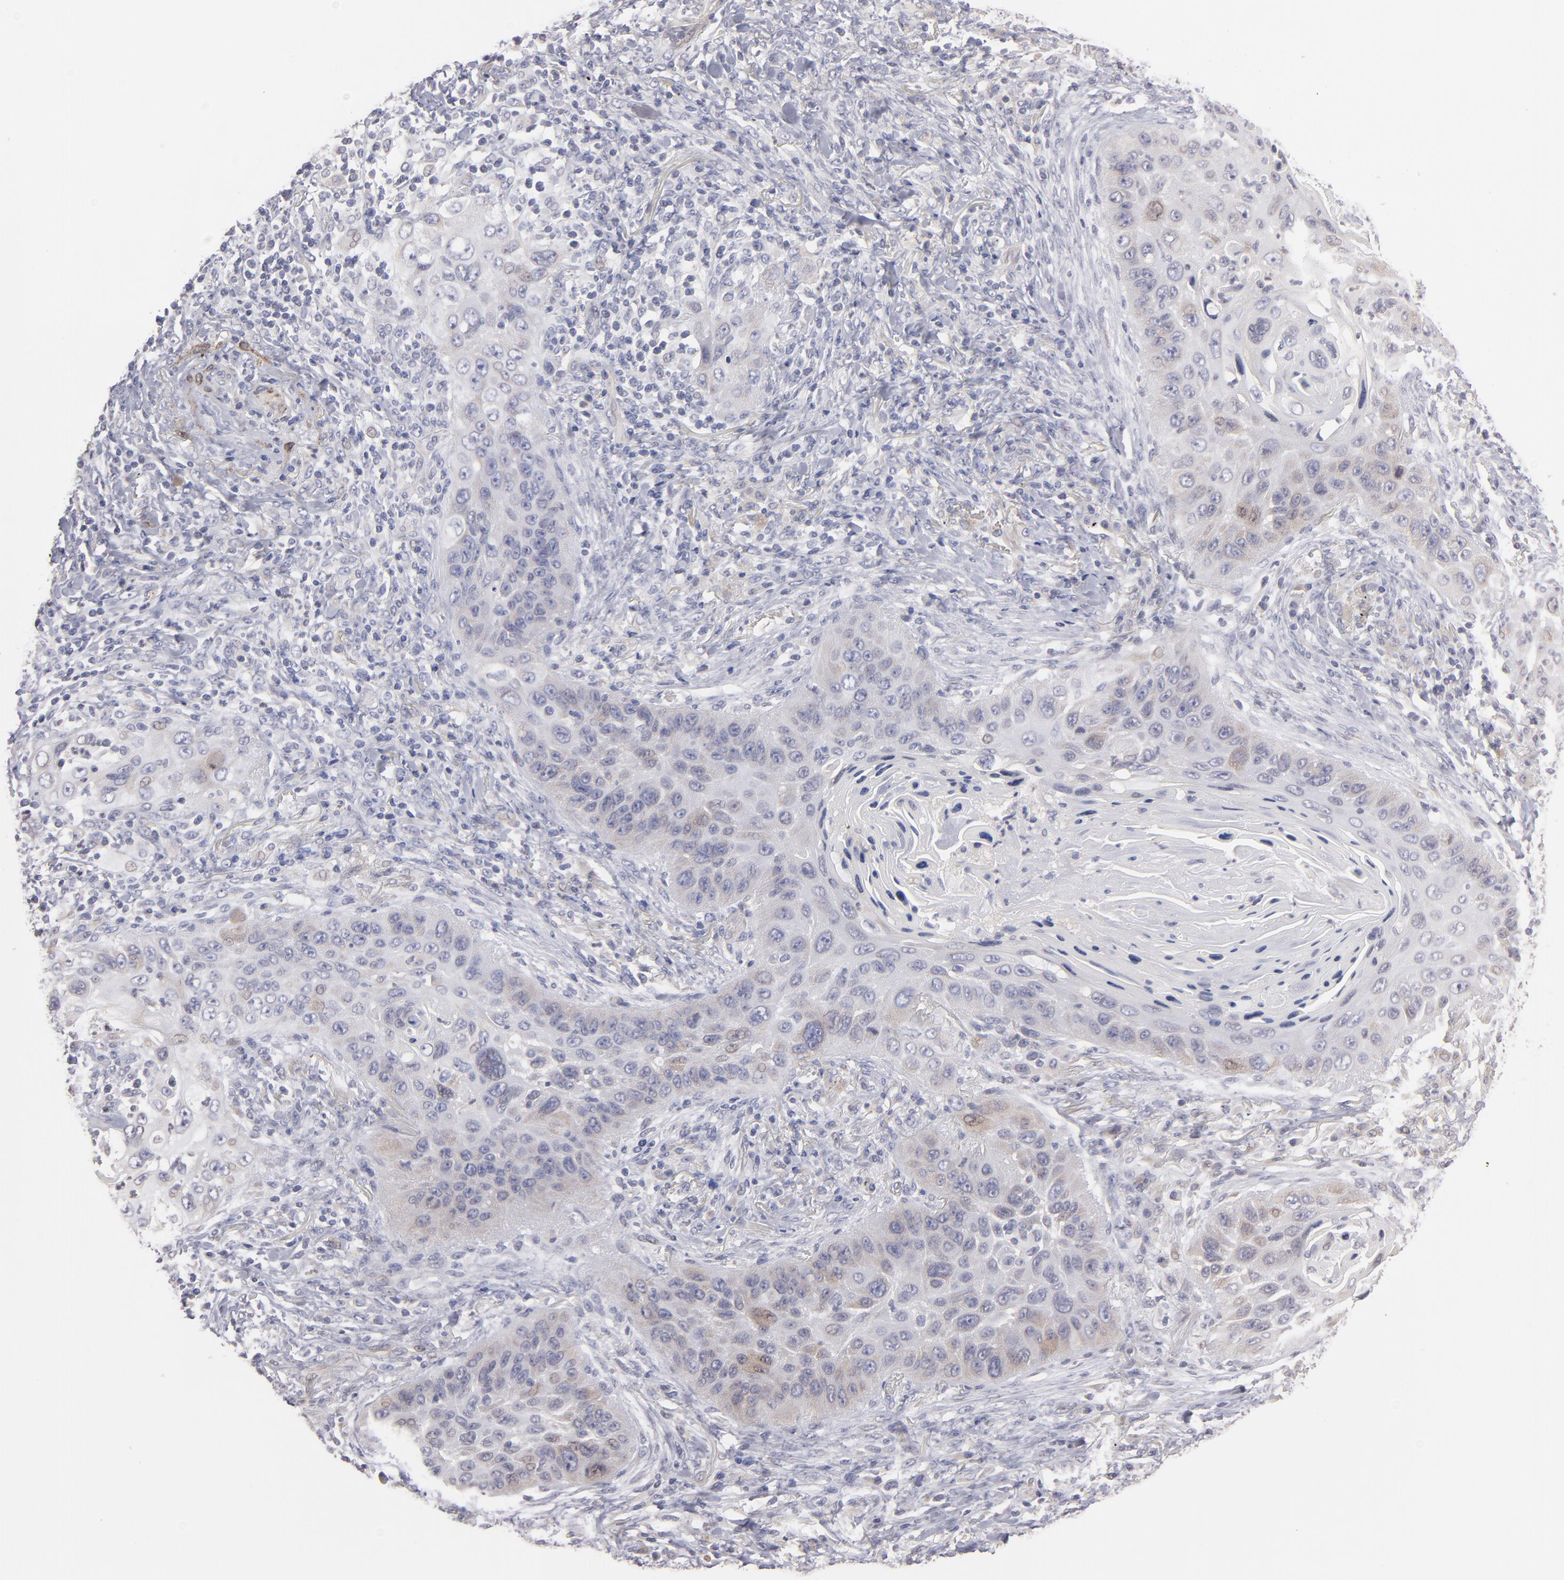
{"staining": {"intensity": "weak", "quantity": "<25%", "location": "cytoplasmic/membranous"}, "tissue": "lung cancer", "cell_type": "Tumor cells", "image_type": "cancer", "snomed": [{"axis": "morphology", "description": "Squamous cell carcinoma, NOS"}, {"axis": "topography", "description": "Lung"}], "caption": "This is an immunohistochemistry (IHC) histopathology image of human squamous cell carcinoma (lung). There is no positivity in tumor cells.", "gene": "SLMAP", "patient": {"sex": "female", "age": 67}}